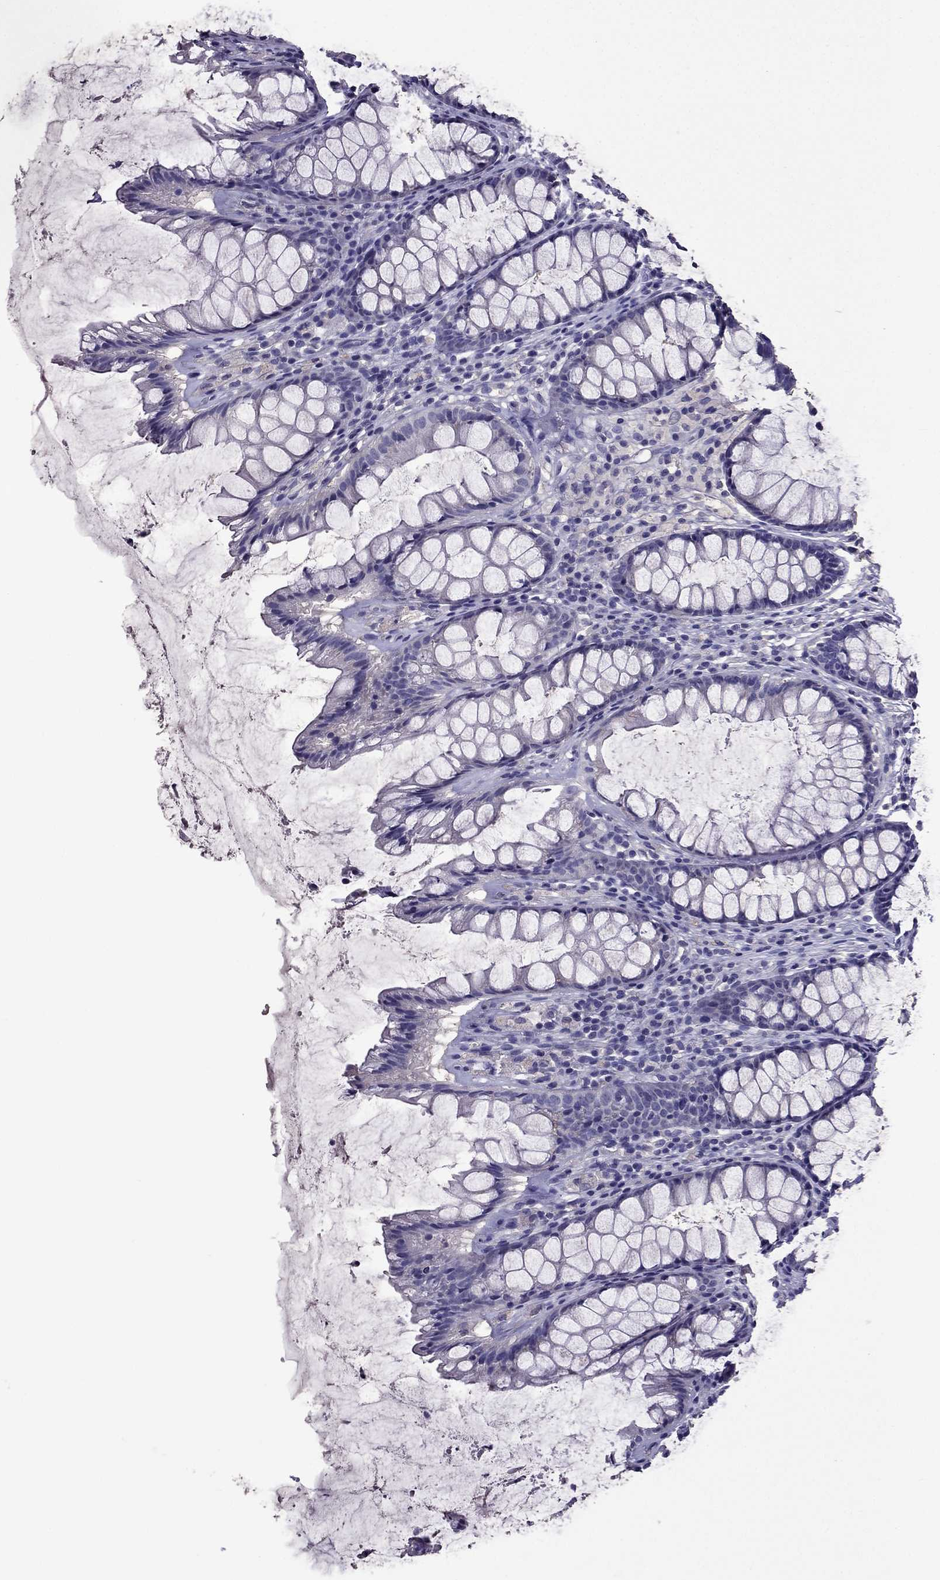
{"staining": {"intensity": "negative", "quantity": "none", "location": "none"}, "tissue": "rectum", "cell_type": "Glandular cells", "image_type": "normal", "snomed": [{"axis": "morphology", "description": "Normal tissue, NOS"}, {"axis": "topography", "description": "Rectum"}], "caption": "Rectum stained for a protein using IHC reveals no staining glandular cells.", "gene": "NKX3", "patient": {"sex": "male", "age": 72}}